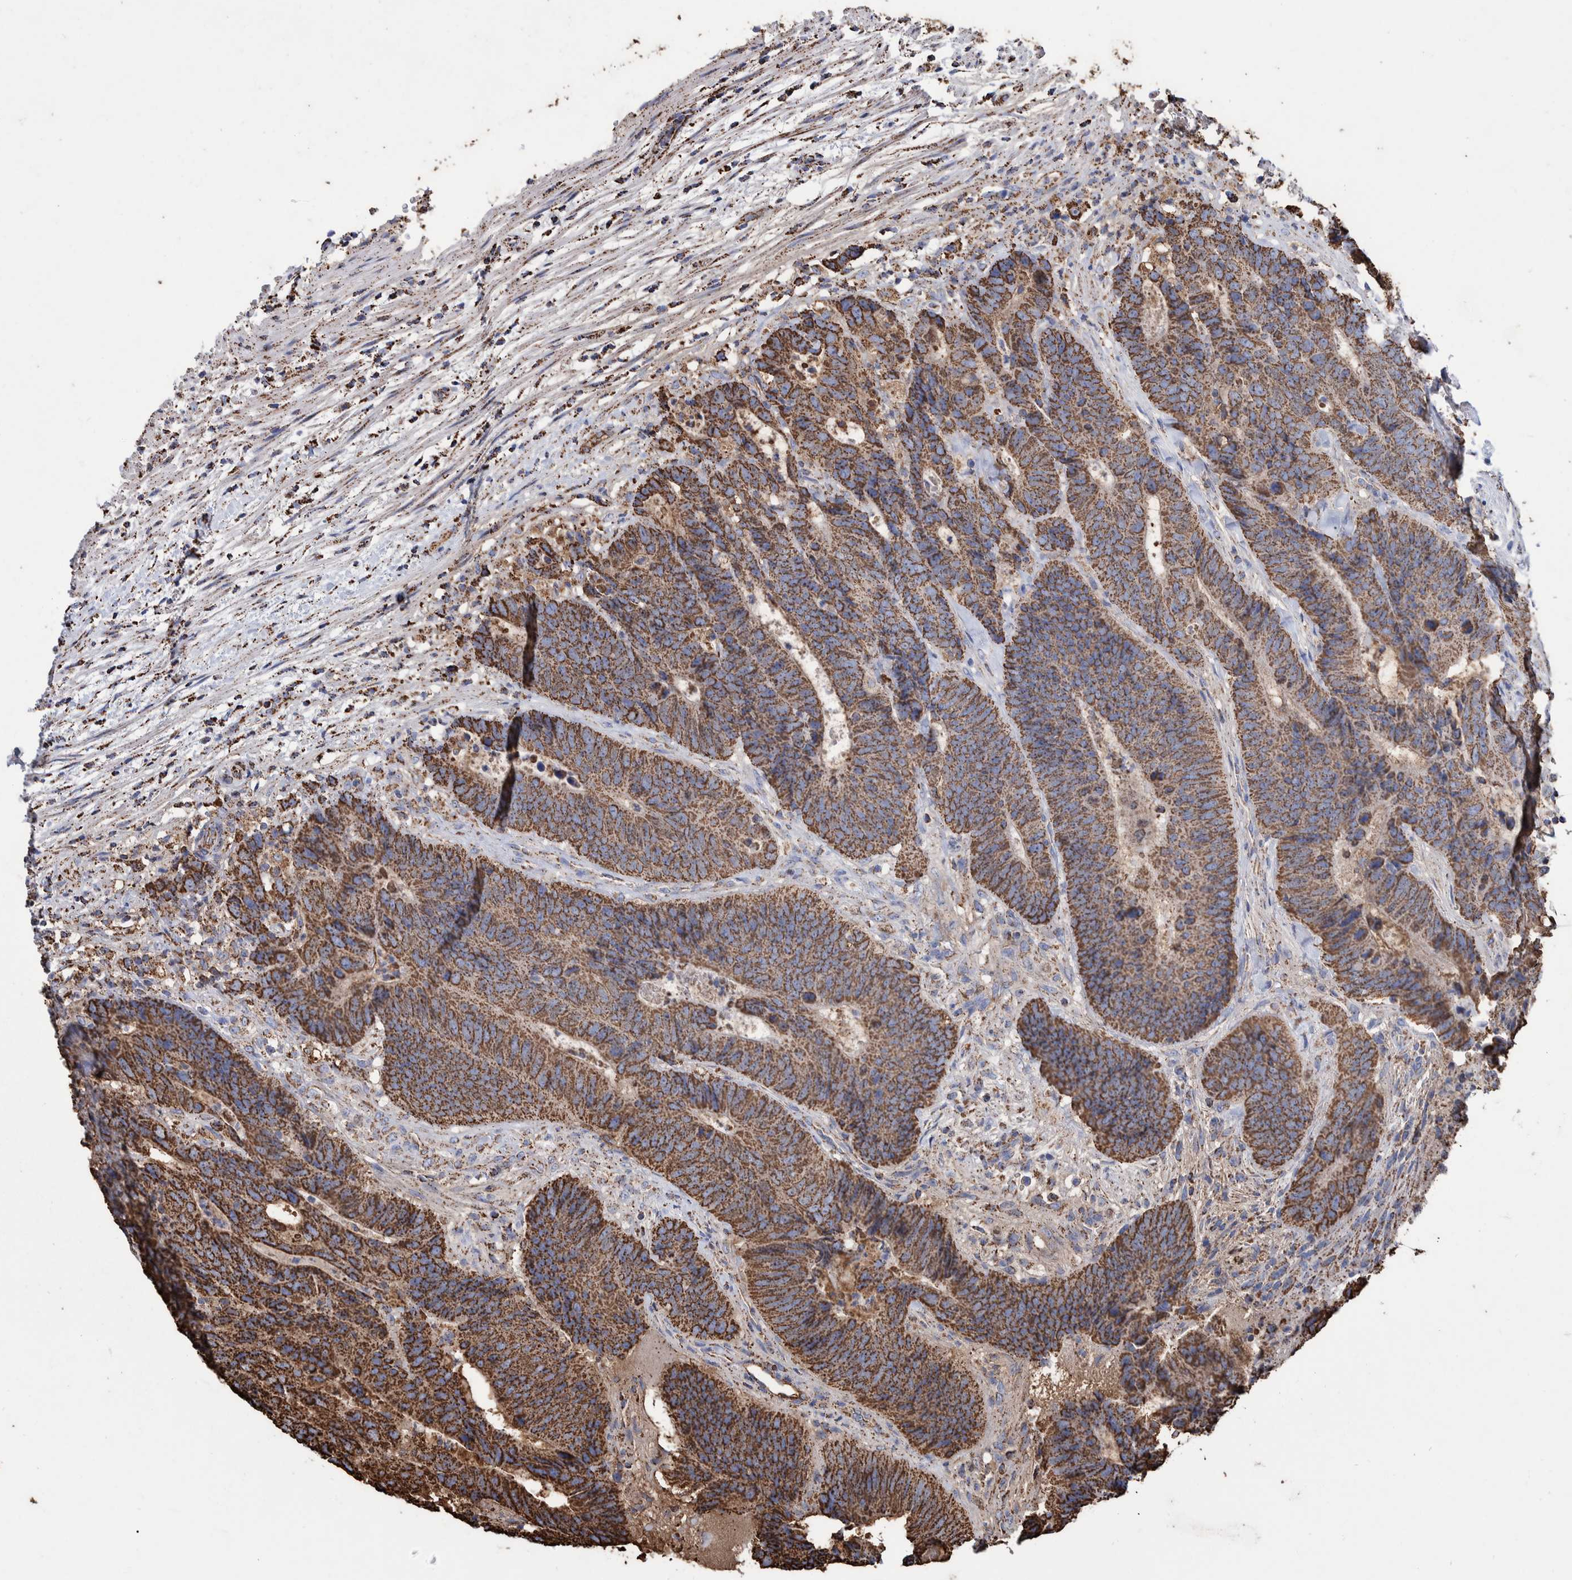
{"staining": {"intensity": "strong", "quantity": ">75%", "location": "cytoplasmic/membranous"}, "tissue": "colorectal cancer", "cell_type": "Tumor cells", "image_type": "cancer", "snomed": [{"axis": "morphology", "description": "Adenocarcinoma, NOS"}, {"axis": "topography", "description": "Colon"}], "caption": "Immunohistochemical staining of human colorectal cancer (adenocarcinoma) displays high levels of strong cytoplasmic/membranous protein expression in about >75% of tumor cells.", "gene": "VPS26C", "patient": {"sex": "male", "age": 56}}